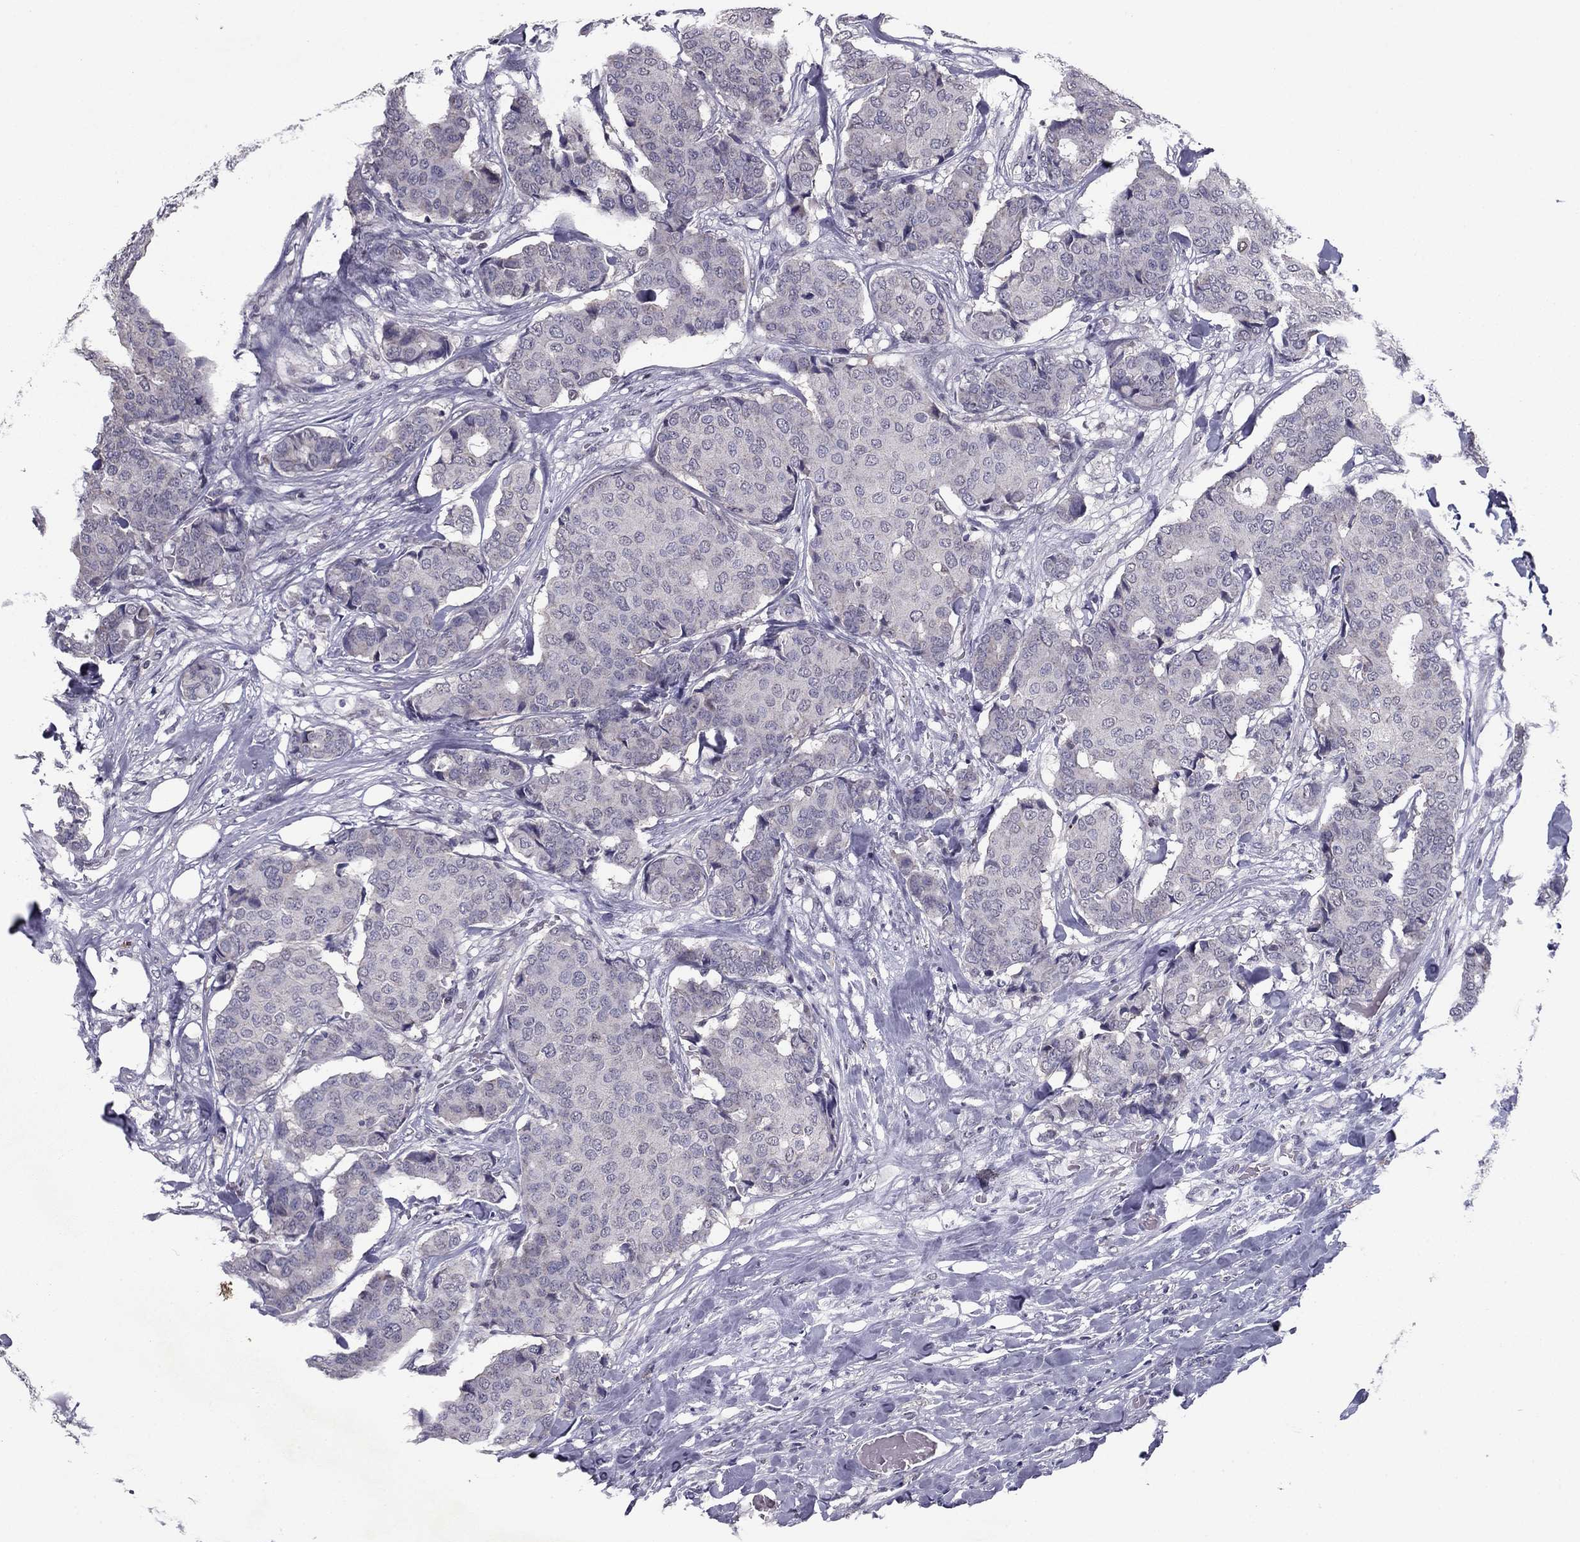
{"staining": {"intensity": "negative", "quantity": "none", "location": "none"}, "tissue": "breast cancer", "cell_type": "Tumor cells", "image_type": "cancer", "snomed": [{"axis": "morphology", "description": "Duct carcinoma"}, {"axis": "topography", "description": "Breast"}], "caption": "Micrograph shows no protein staining in tumor cells of breast cancer (intraductal carcinoma) tissue.", "gene": "HCN1", "patient": {"sex": "female", "age": 75}}